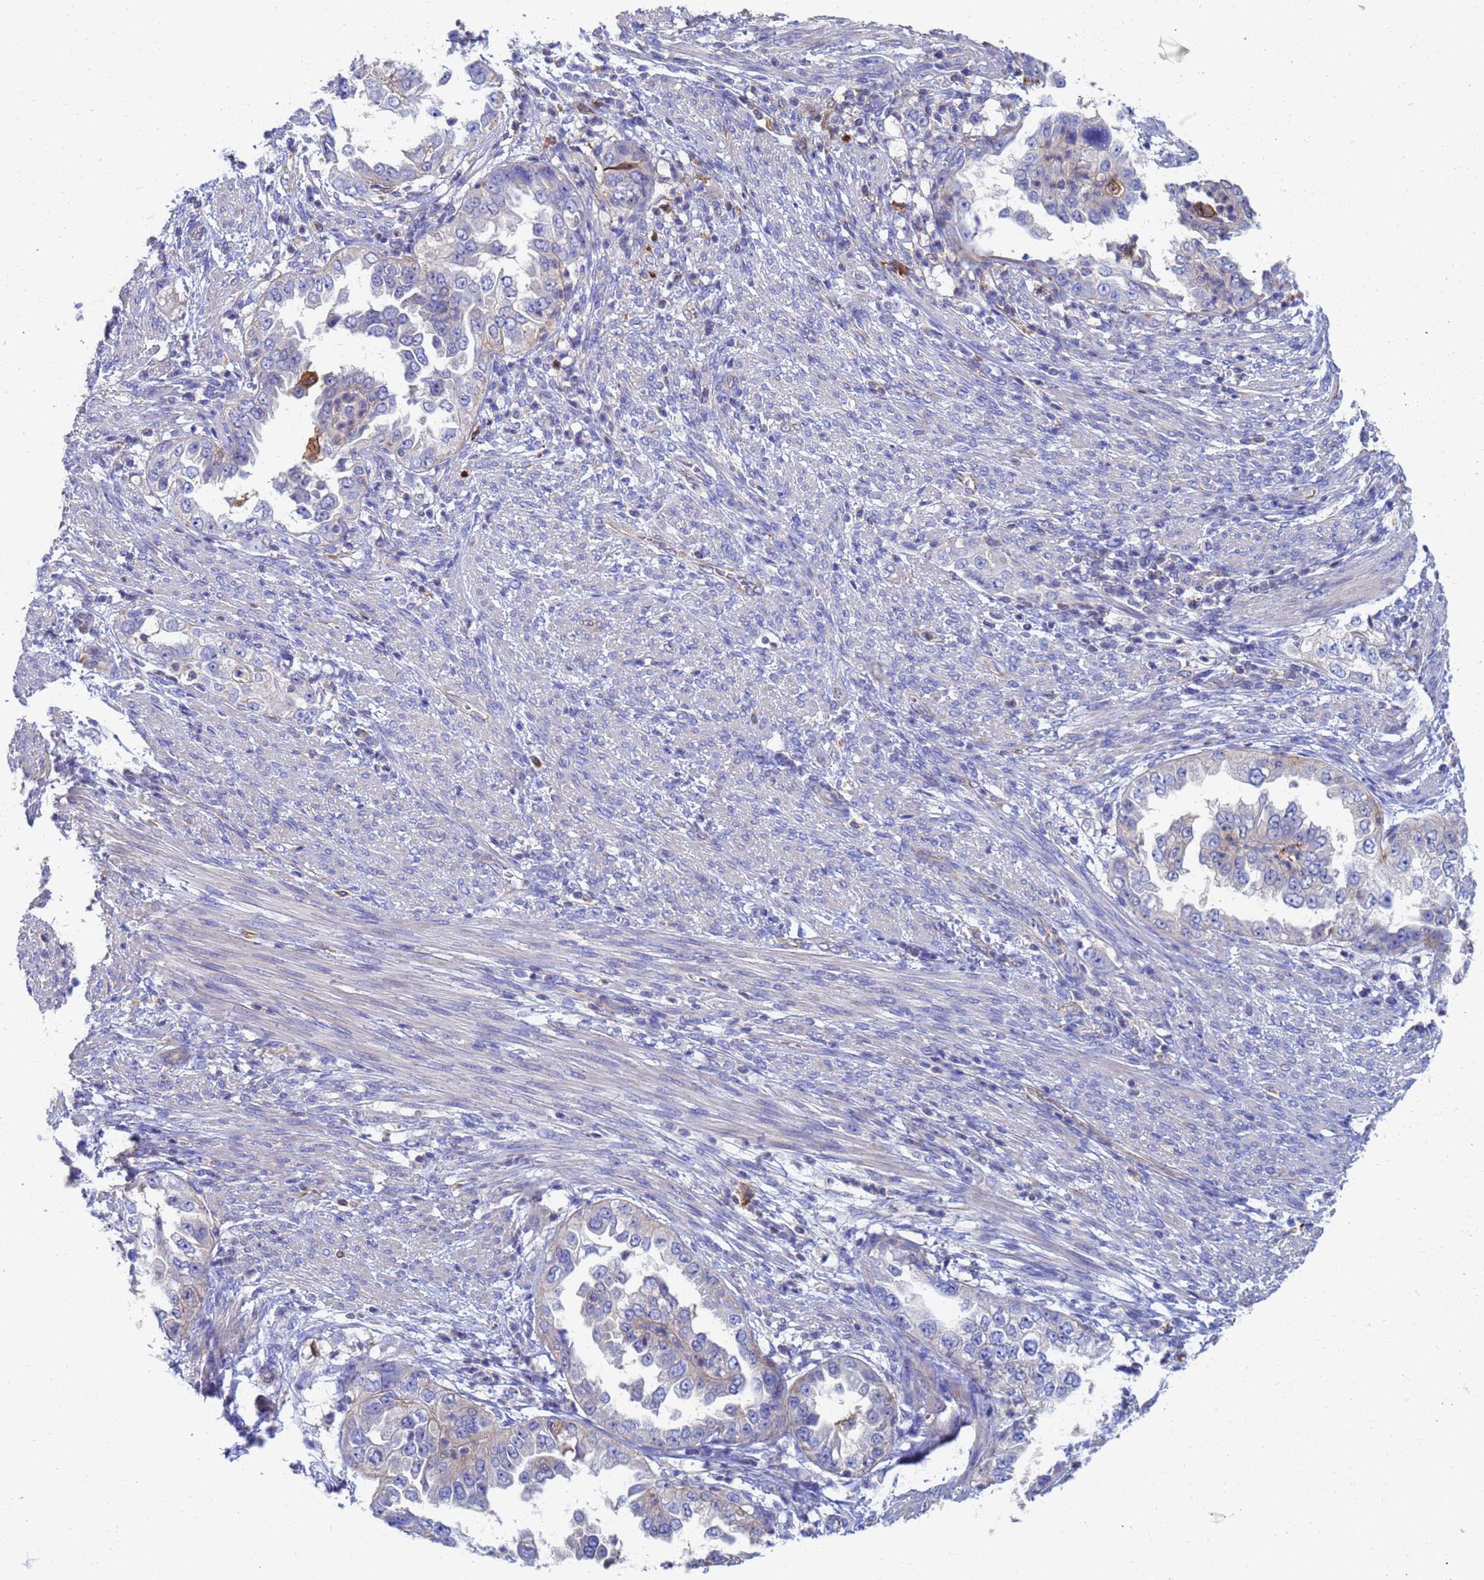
{"staining": {"intensity": "negative", "quantity": "none", "location": "none"}, "tissue": "endometrial cancer", "cell_type": "Tumor cells", "image_type": "cancer", "snomed": [{"axis": "morphology", "description": "Adenocarcinoma, NOS"}, {"axis": "topography", "description": "Endometrium"}], "caption": "This micrograph is of endometrial adenocarcinoma stained with immunohistochemistry (IHC) to label a protein in brown with the nuclei are counter-stained blue. There is no staining in tumor cells.", "gene": "GCHFR", "patient": {"sex": "female", "age": 85}}